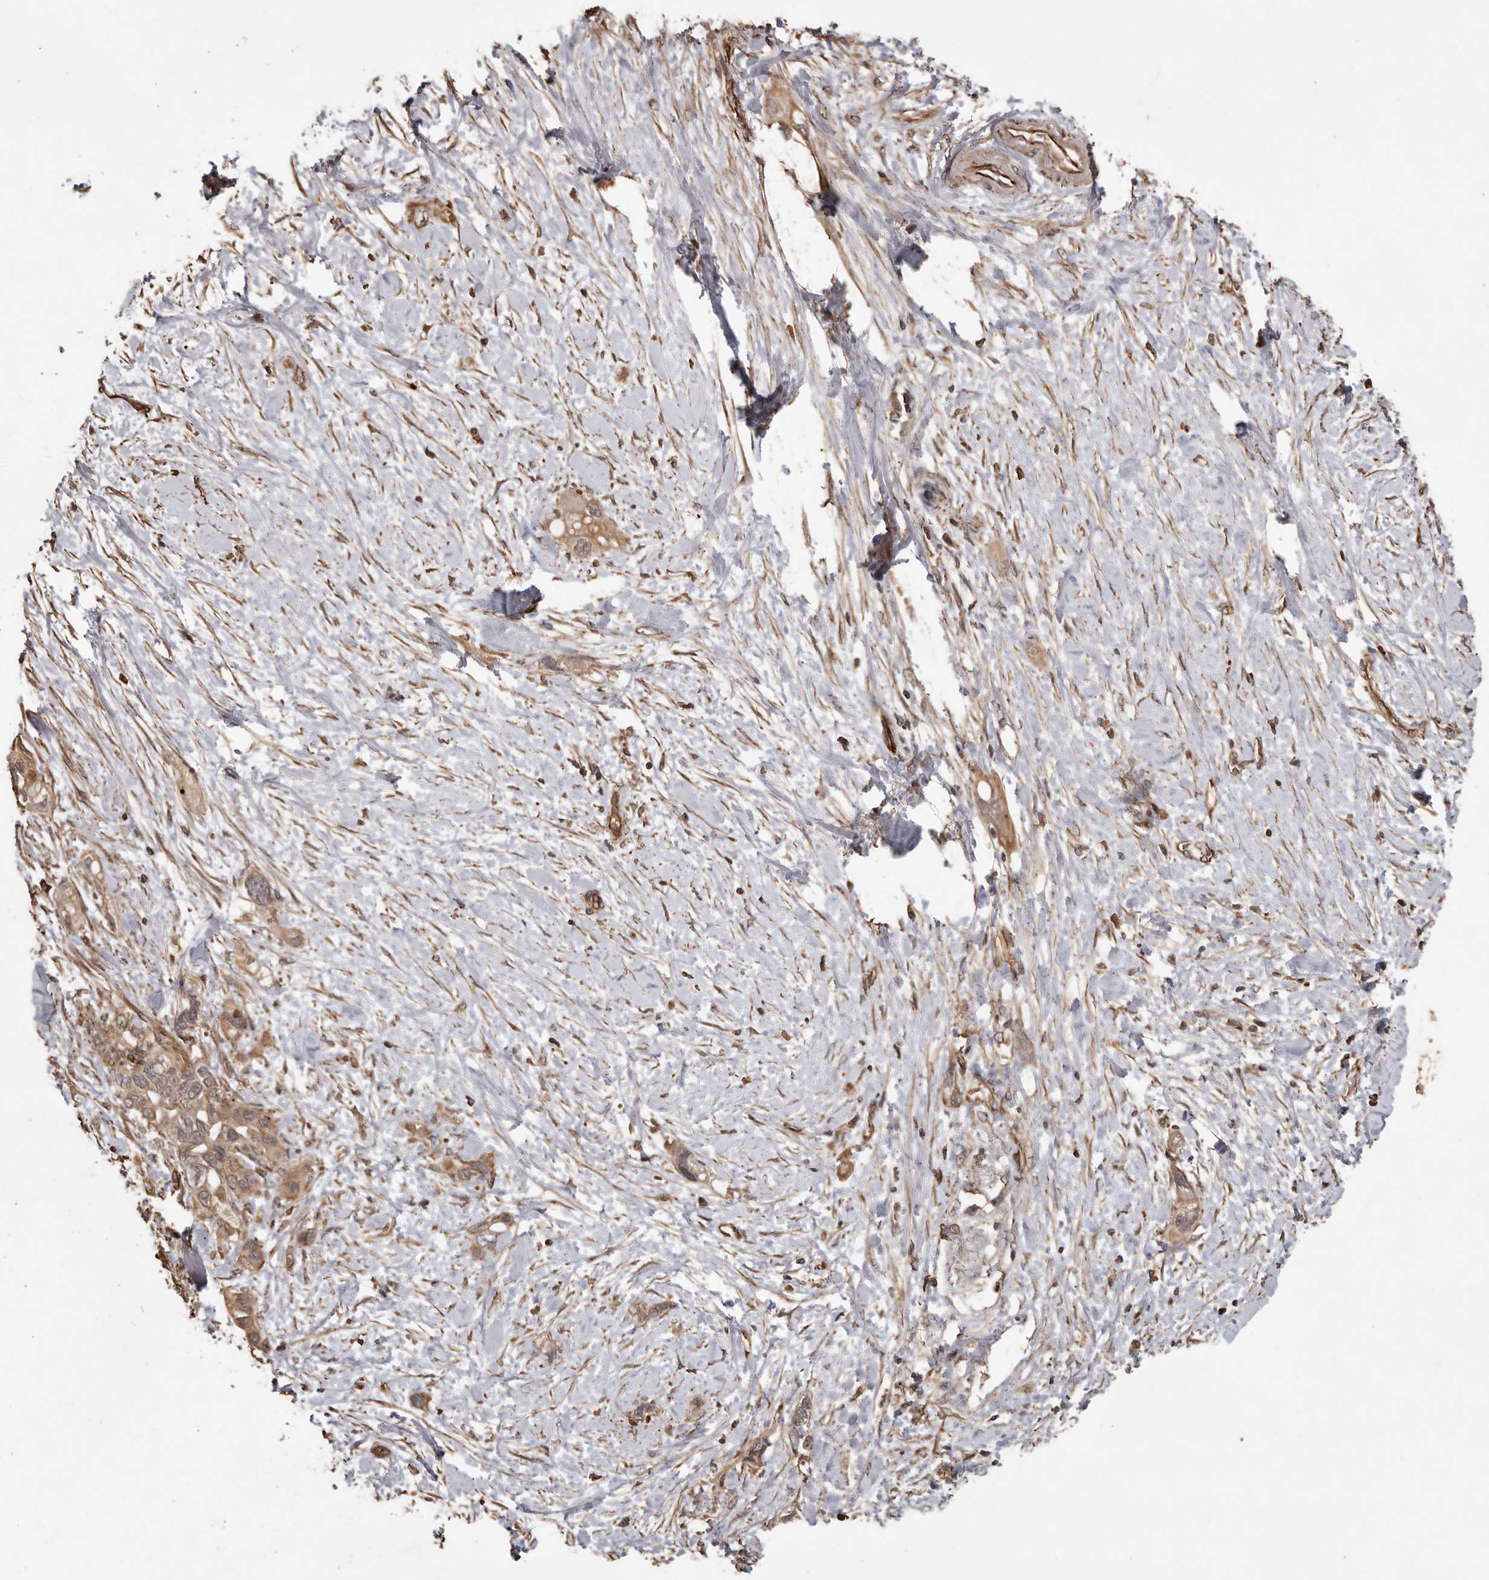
{"staining": {"intensity": "moderate", "quantity": ">75%", "location": "cytoplasmic/membranous,nuclear"}, "tissue": "pancreatic cancer", "cell_type": "Tumor cells", "image_type": "cancer", "snomed": [{"axis": "morphology", "description": "Adenocarcinoma, NOS"}, {"axis": "topography", "description": "Pancreas"}], "caption": "This image shows immunohistochemistry (IHC) staining of human pancreatic cancer (adenocarcinoma), with medium moderate cytoplasmic/membranous and nuclear staining in about >75% of tumor cells.", "gene": "BRAT1", "patient": {"sex": "female", "age": 56}}